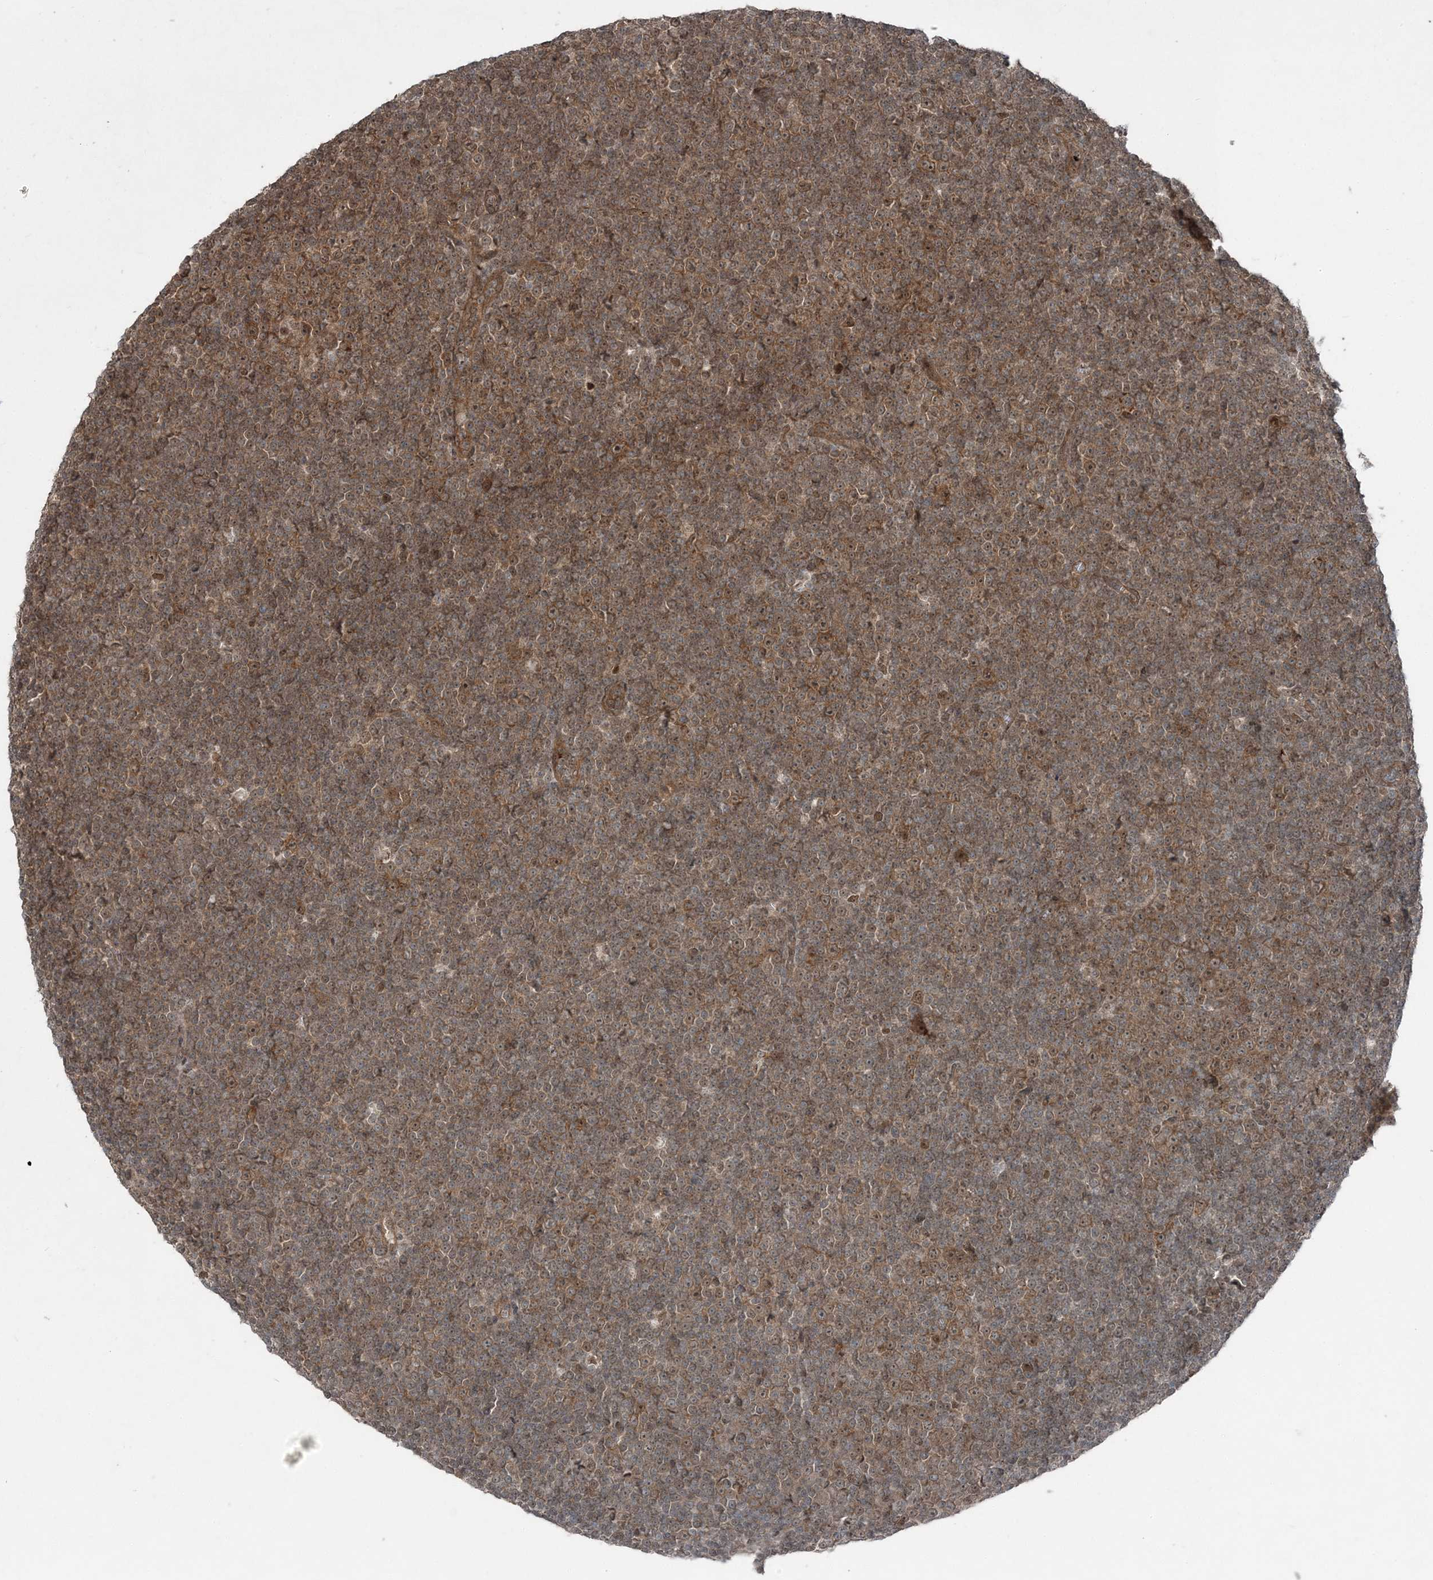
{"staining": {"intensity": "moderate", "quantity": ">75%", "location": "cytoplasmic/membranous,nuclear"}, "tissue": "lymphoma", "cell_type": "Tumor cells", "image_type": "cancer", "snomed": [{"axis": "morphology", "description": "Malignant lymphoma, non-Hodgkin's type, Low grade"}, {"axis": "topography", "description": "Lymph node"}], "caption": "A photomicrograph showing moderate cytoplasmic/membranous and nuclear staining in about >75% of tumor cells in low-grade malignant lymphoma, non-Hodgkin's type, as visualized by brown immunohistochemical staining.", "gene": "FBXL17", "patient": {"sex": "female", "age": 67}}